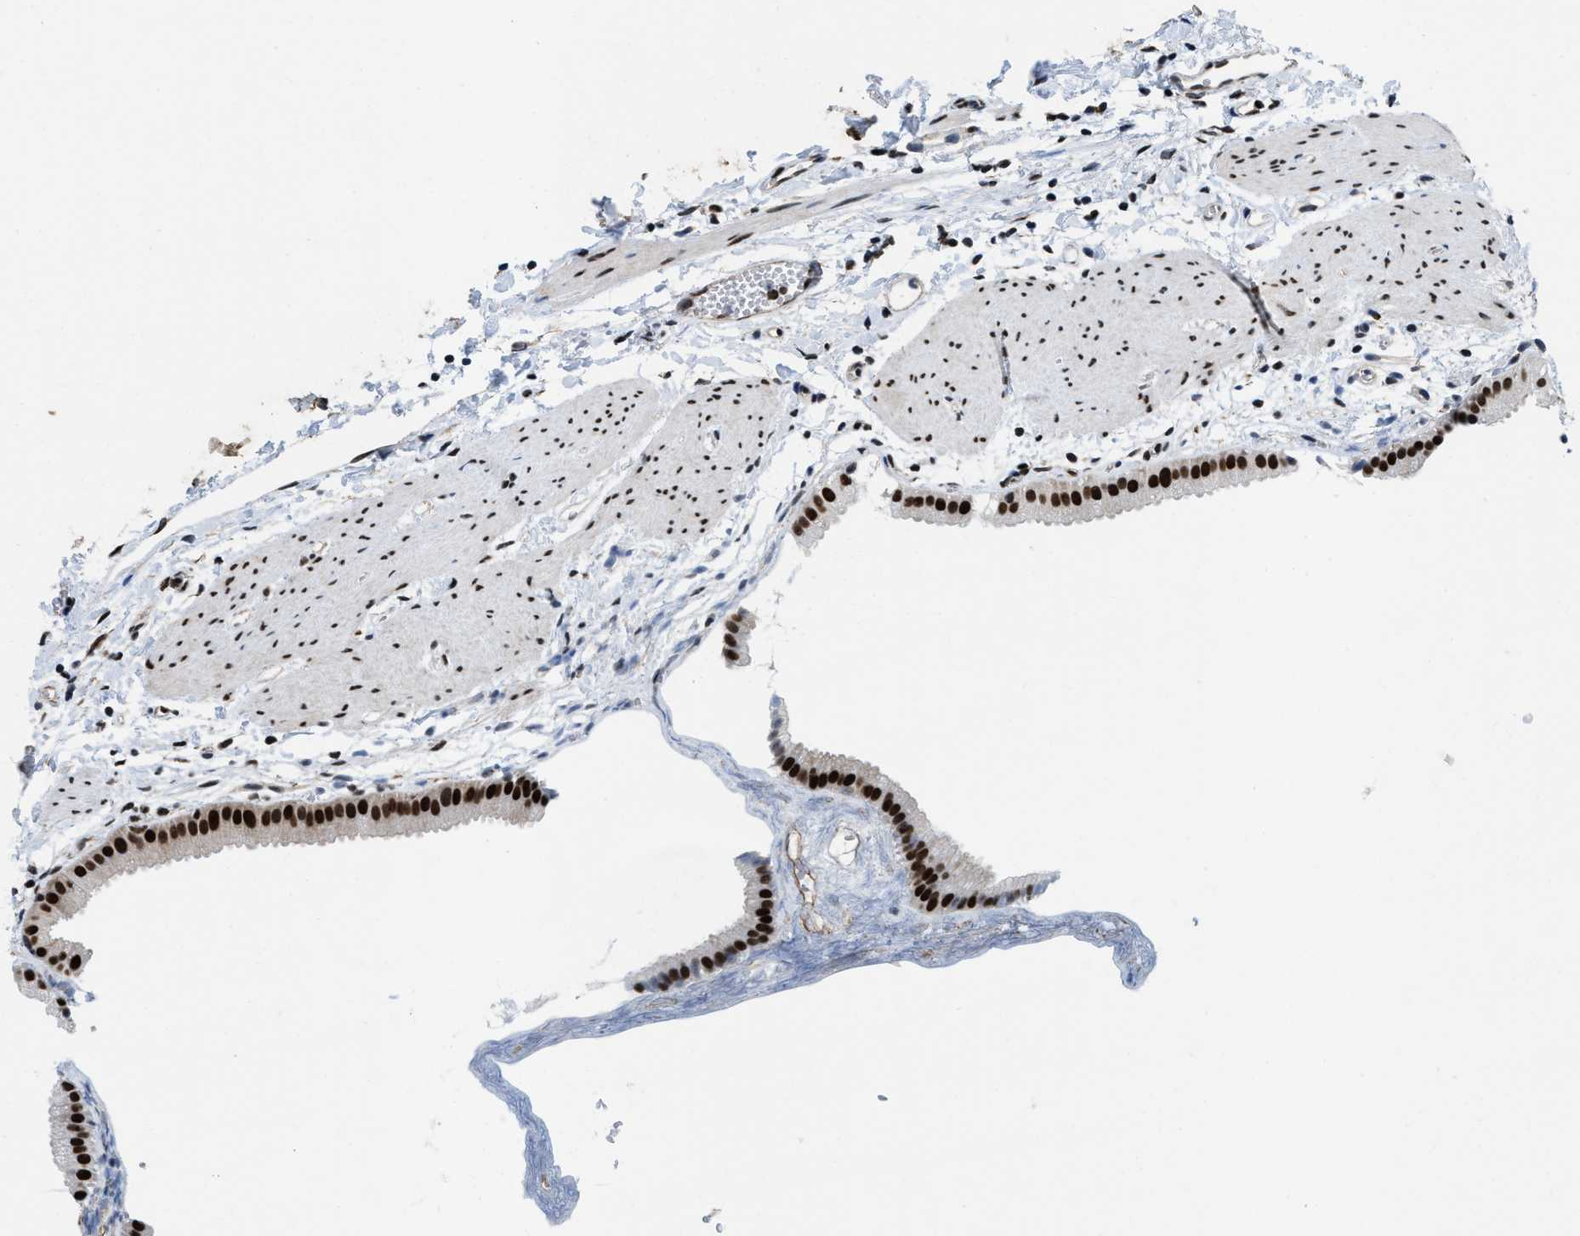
{"staining": {"intensity": "strong", "quantity": ">75%", "location": "nuclear"}, "tissue": "gallbladder", "cell_type": "Glandular cells", "image_type": "normal", "snomed": [{"axis": "morphology", "description": "Normal tissue, NOS"}, {"axis": "topography", "description": "Gallbladder"}], "caption": "DAB (3,3'-diaminobenzidine) immunohistochemical staining of normal gallbladder displays strong nuclear protein staining in about >75% of glandular cells. (IHC, brightfield microscopy, high magnification).", "gene": "SAFB", "patient": {"sex": "female", "age": 64}}